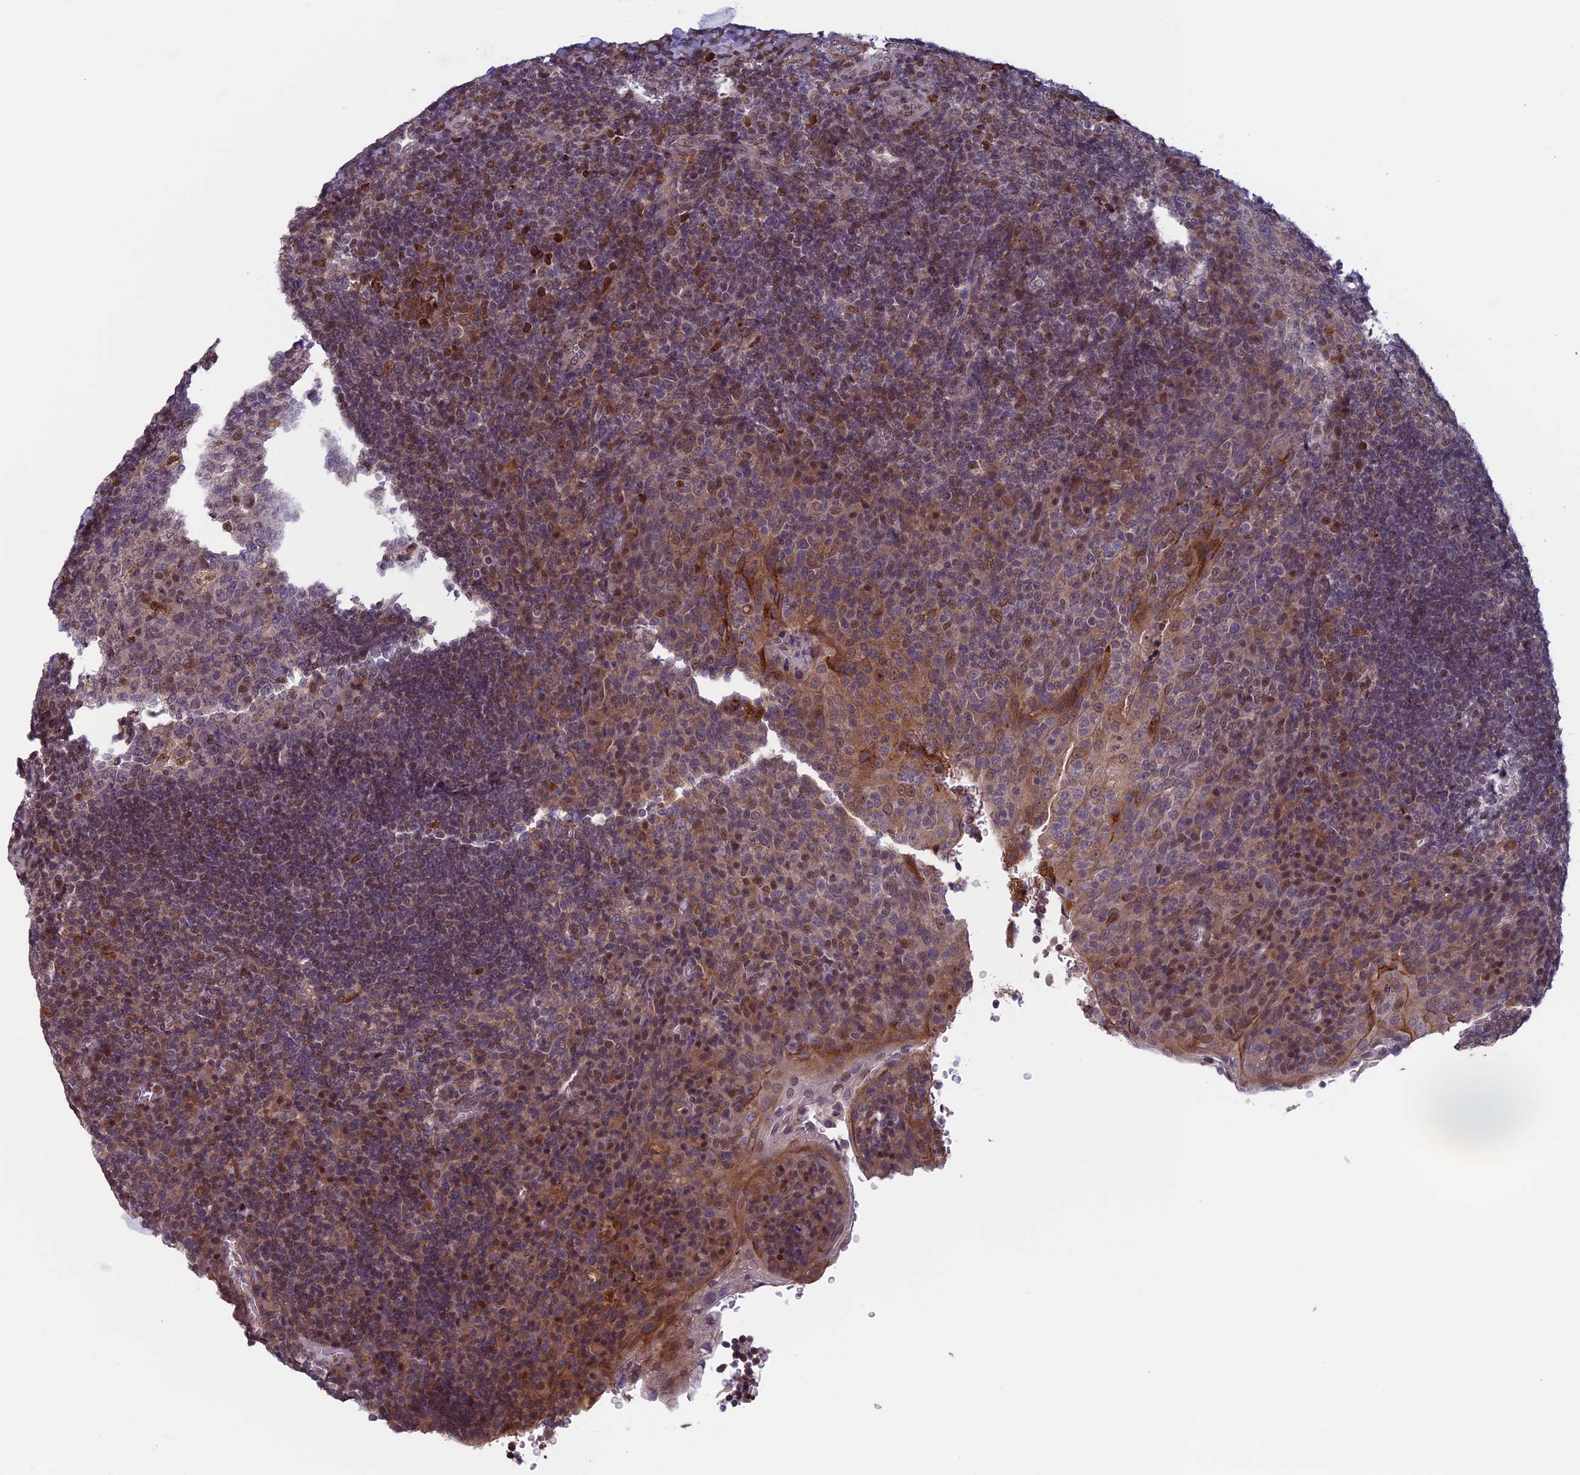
{"staining": {"intensity": "moderate", "quantity": "<25%", "location": "nuclear"}, "tissue": "tonsil", "cell_type": "Germinal center cells", "image_type": "normal", "snomed": [{"axis": "morphology", "description": "Normal tissue, NOS"}, {"axis": "topography", "description": "Tonsil"}], "caption": "Approximately <25% of germinal center cells in benign tonsil show moderate nuclear protein expression as visualized by brown immunohistochemical staining.", "gene": "FADS1", "patient": {"sex": "male", "age": 17}}